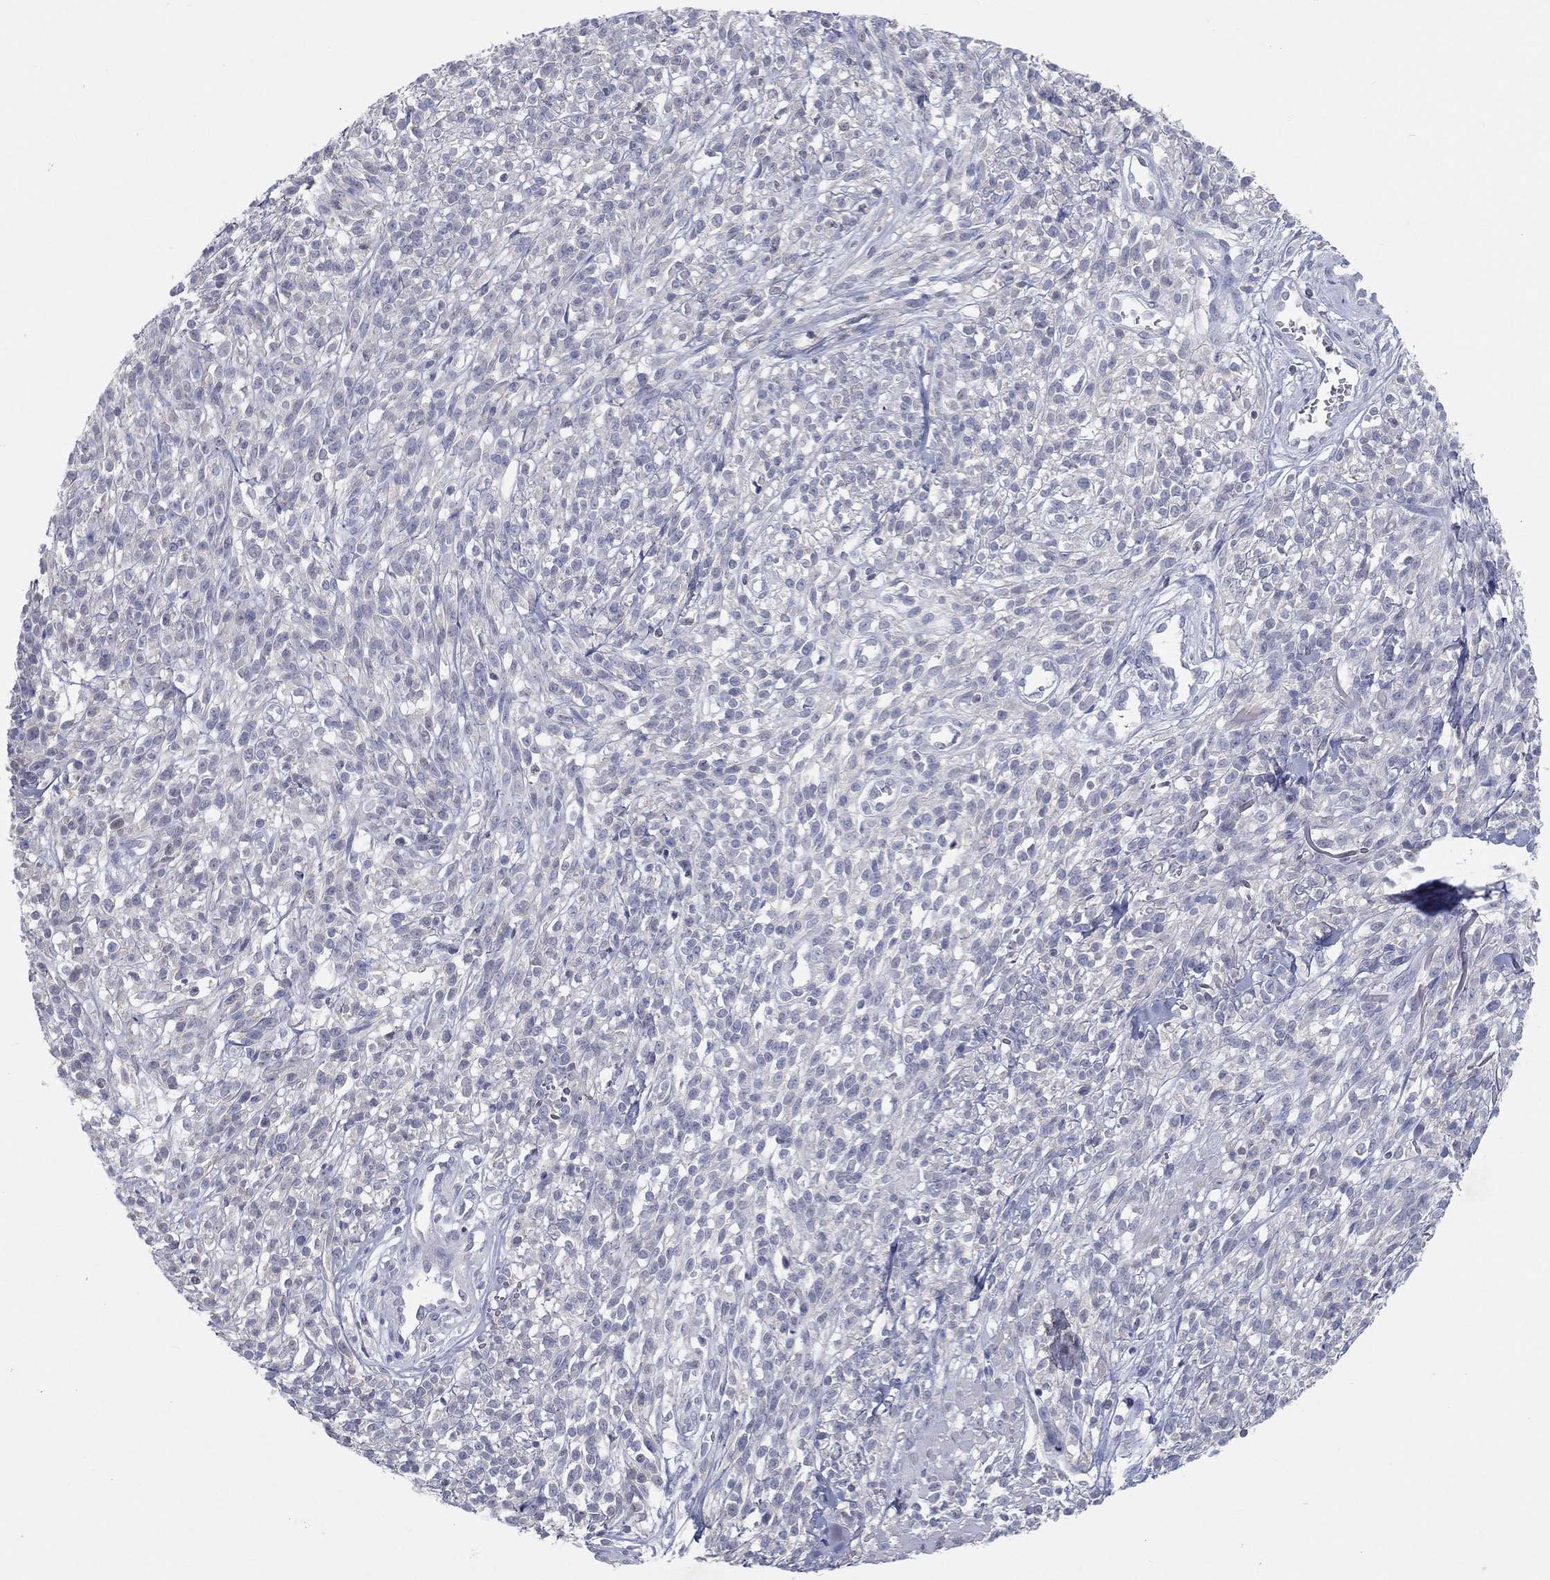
{"staining": {"intensity": "negative", "quantity": "none", "location": "none"}, "tissue": "melanoma", "cell_type": "Tumor cells", "image_type": "cancer", "snomed": [{"axis": "morphology", "description": "Malignant melanoma, NOS"}, {"axis": "topography", "description": "Skin"}, {"axis": "topography", "description": "Skin of trunk"}], "caption": "Protein analysis of malignant melanoma demonstrates no significant expression in tumor cells.", "gene": "CPT1B", "patient": {"sex": "male", "age": 74}}